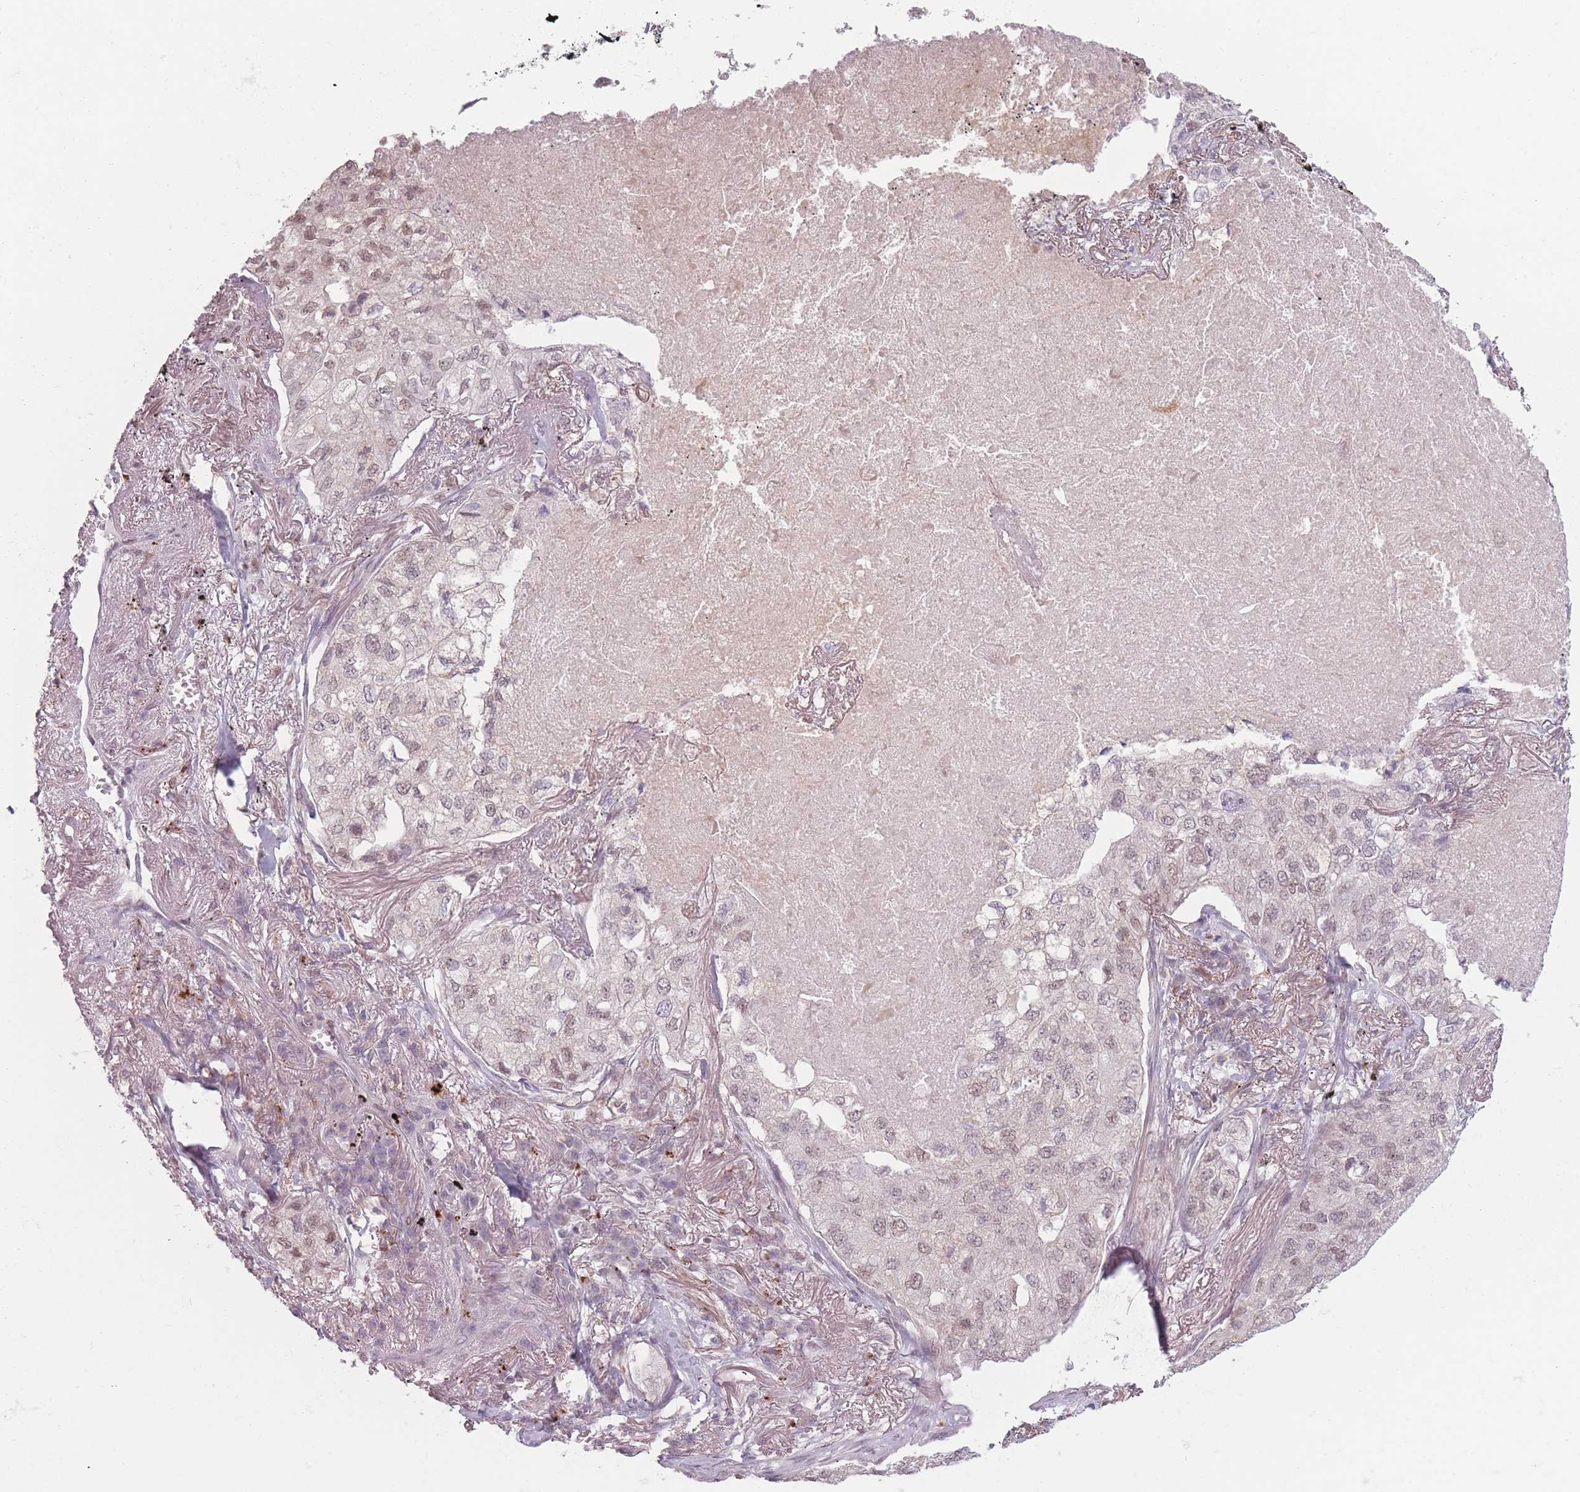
{"staining": {"intensity": "weak", "quantity": "25%-75%", "location": "nuclear"}, "tissue": "lung cancer", "cell_type": "Tumor cells", "image_type": "cancer", "snomed": [{"axis": "morphology", "description": "Adenocarcinoma, NOS"}, {"axis": "topography", "description": "Lung"}], "caption": "There is low levels of weak nuclear staining in tumor cells of lung adenocarcinoma, as demonstrated by immunohistochemical staining (brown color).", "gene": "OR10C1", "patient": {"sex": "male", "age": 65}}